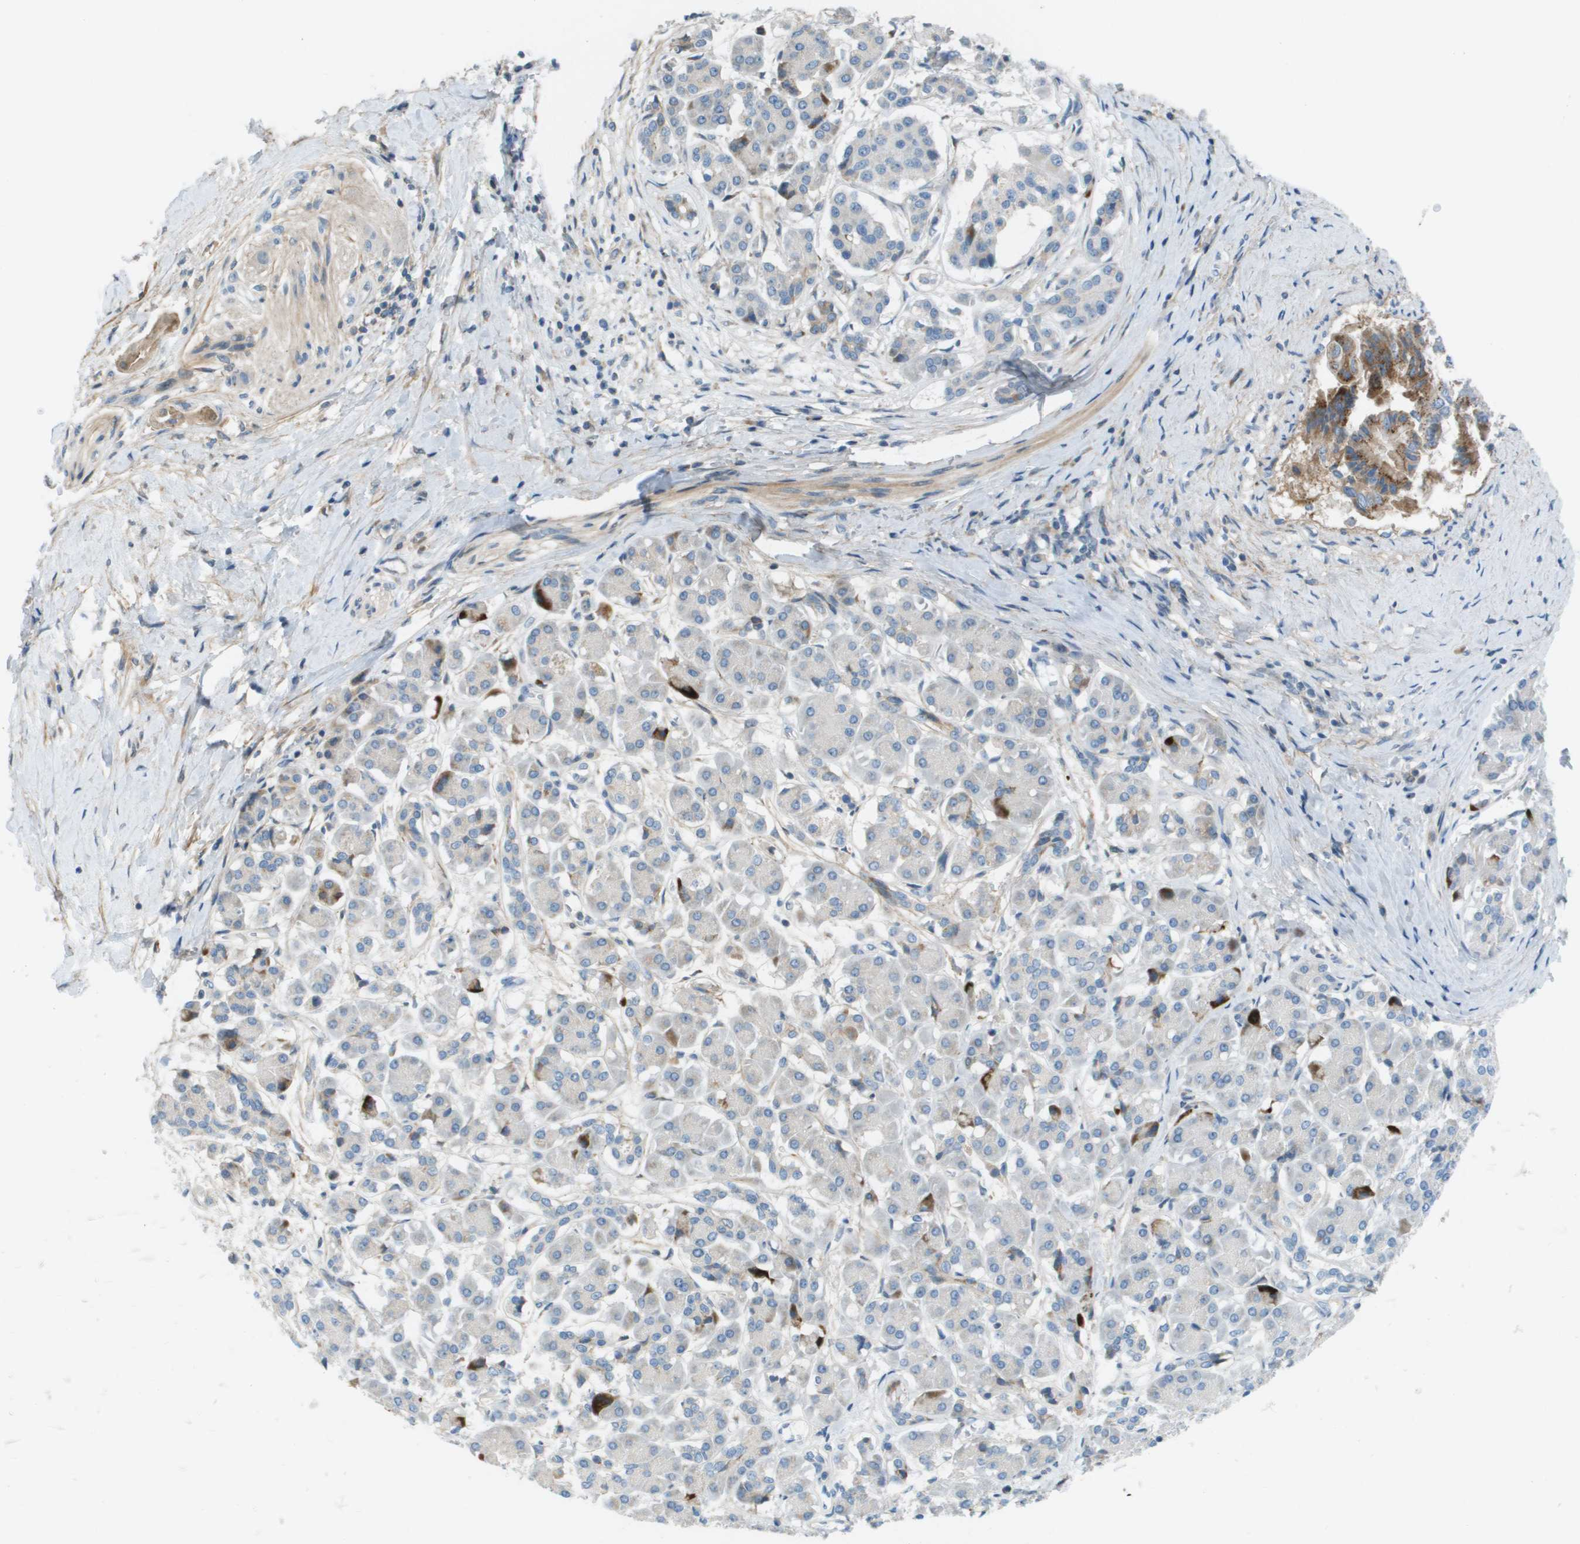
{"staining": {"intensity": "moderate", "quantity": "<25%", "location": "cytoplasmic/membranous"}, "tissue": "pancreatic cancer", "cell_type": "Tumor cells", "image_type": "cancer", "snomed": [{"axis": "morphology", "description": "Adenocarcinoma, NOS"}, {"axis": "topography", "description": "Pancreas"}], "caption": "Protein staining by immunohistochemistry reveals moderate cytoplasmic/membranous expression in about <25% of tumor cells in pancreatic adenocarcinoma. Nuclei are stained in blue.", "gene": "GALNT6", "patient": {"sex": "male", "age": 55}}